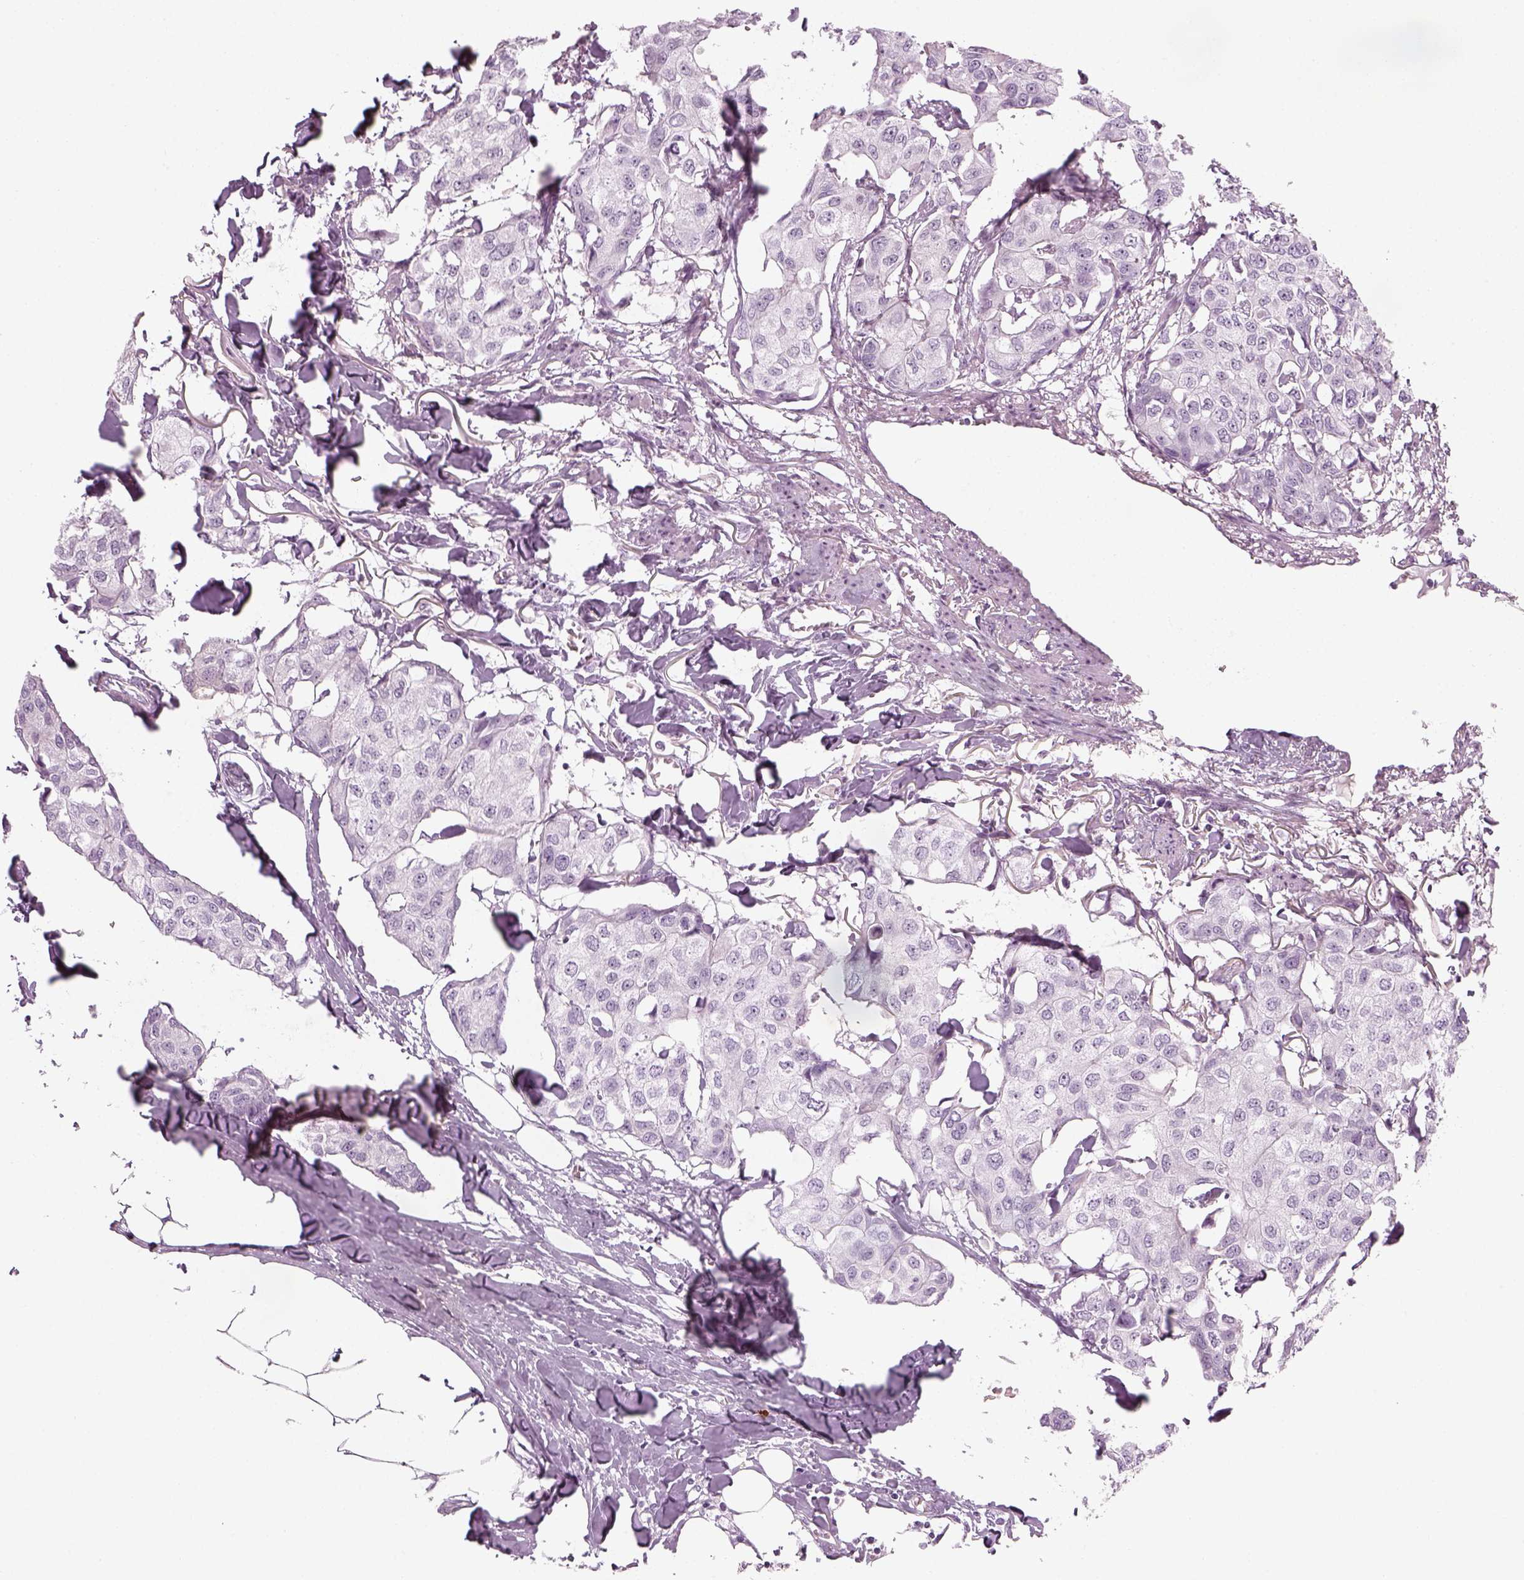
{"staining": {"intensity": "negative", "quantity": "none", "location": "none"}, "tissue": "breast cancer", "cell_type": "Tumor cells", "image_type": "cancer", "snomed": [{"axis": "morphology", "description": "Duct carcinoma"}, {"axis": "topography", "description": "Breast"}], "caption": "Tumor cells show no significant protein positivity in breast cancer.", "gene": "GAS2L2", "patient": {"sex": "female", "age": 80}}